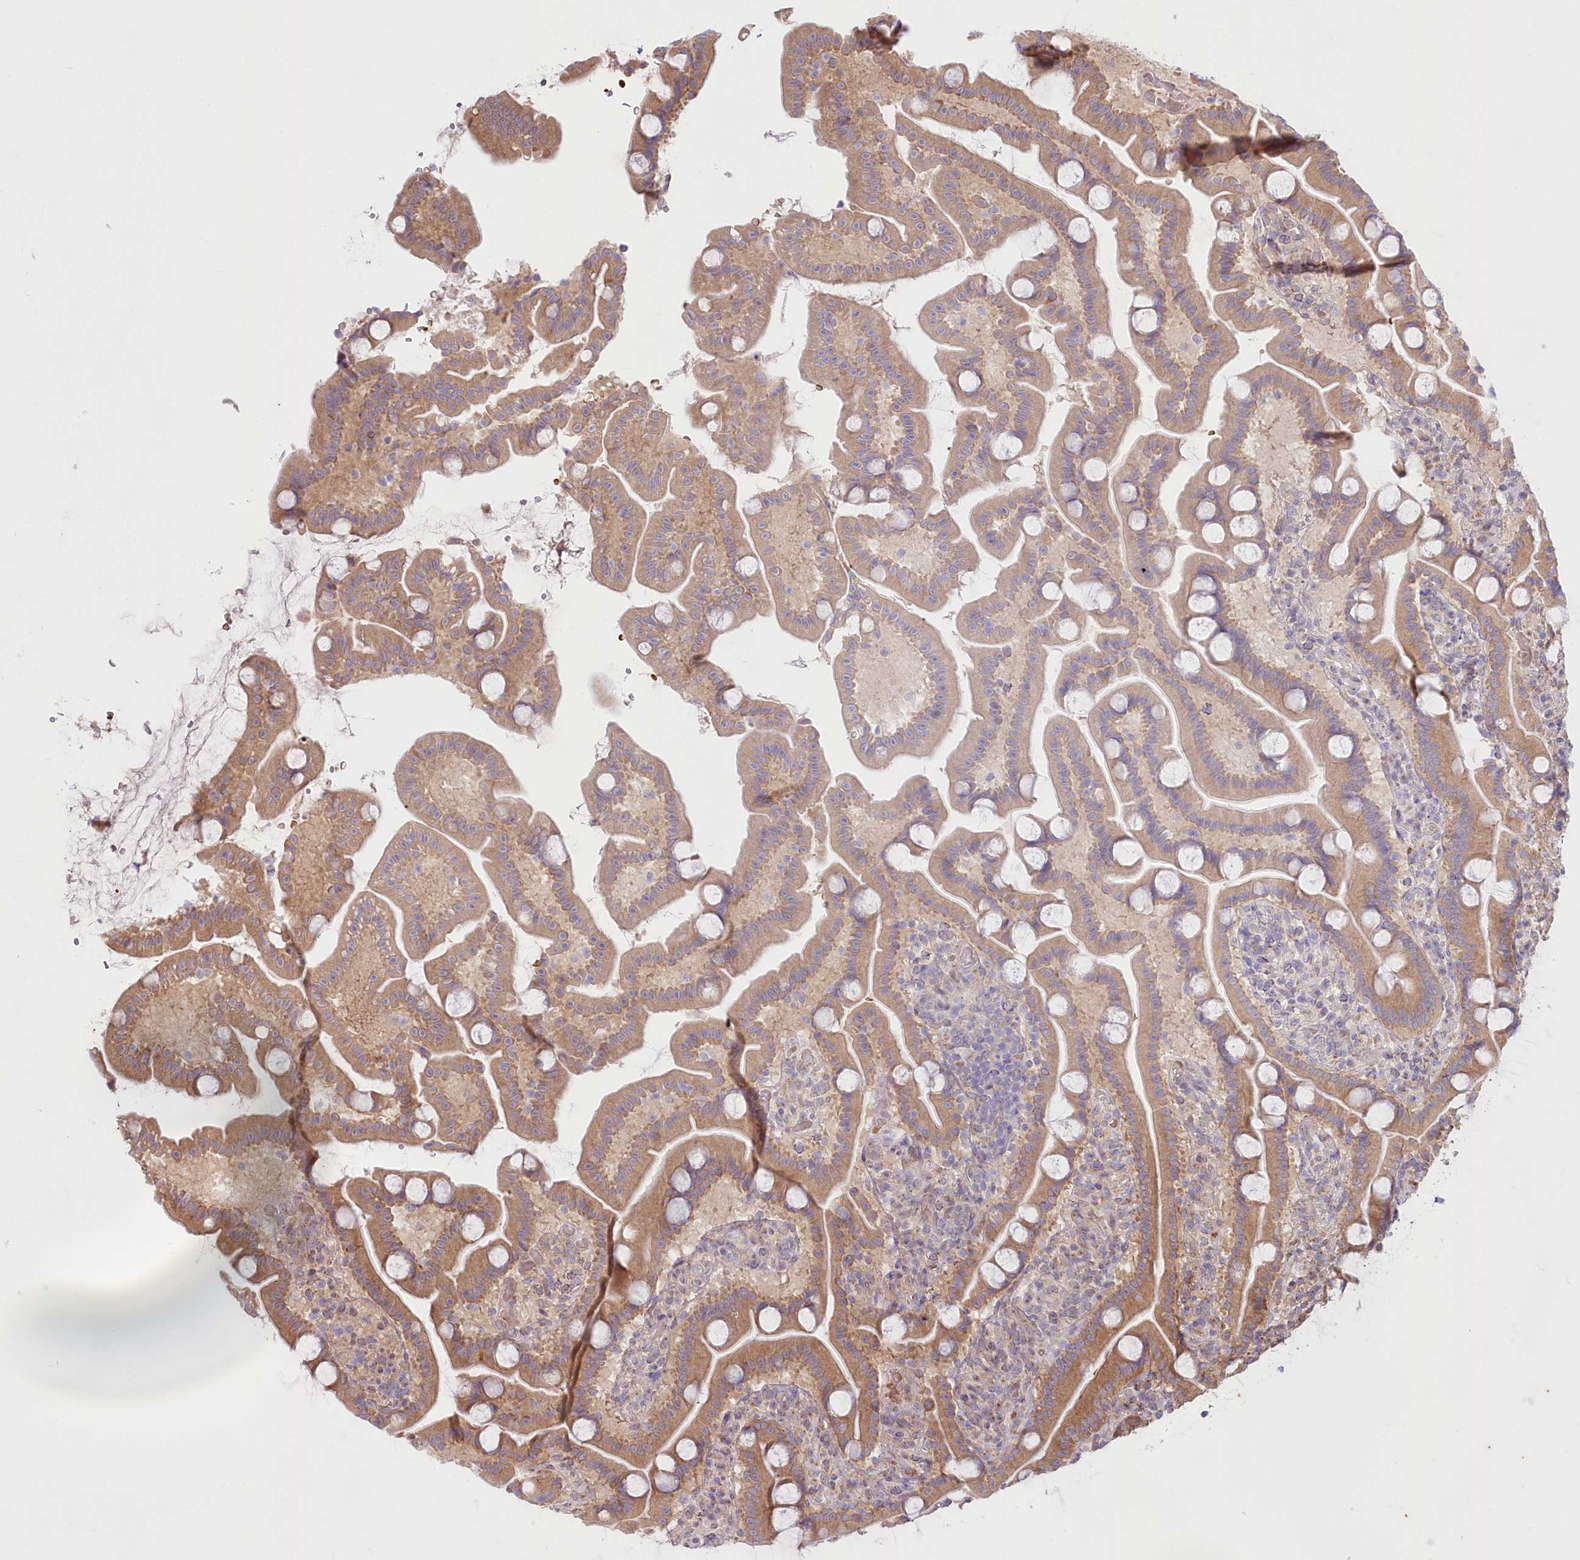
{"staining": {"intensity": "moderate", "quantity": ">75%", "location": "cytoplasmic/membranous"}, "tissue": "duodenum", "cell_type": "Glandular cells", "image_type": "normal", "snomed": [{"axis": "morphology", "description": "Normal tissue, NOS"}, {"axis": "topography", "description": "Duodenum"}], "caption": "Moderate cytoplasmic/membranous staining is appreciated in about >75% of glandular cells in unremarkable duodenum. Nuclei are stained in blue.", "gene": "COMMD3", "patient": {"sex": "male", "age": 55}}